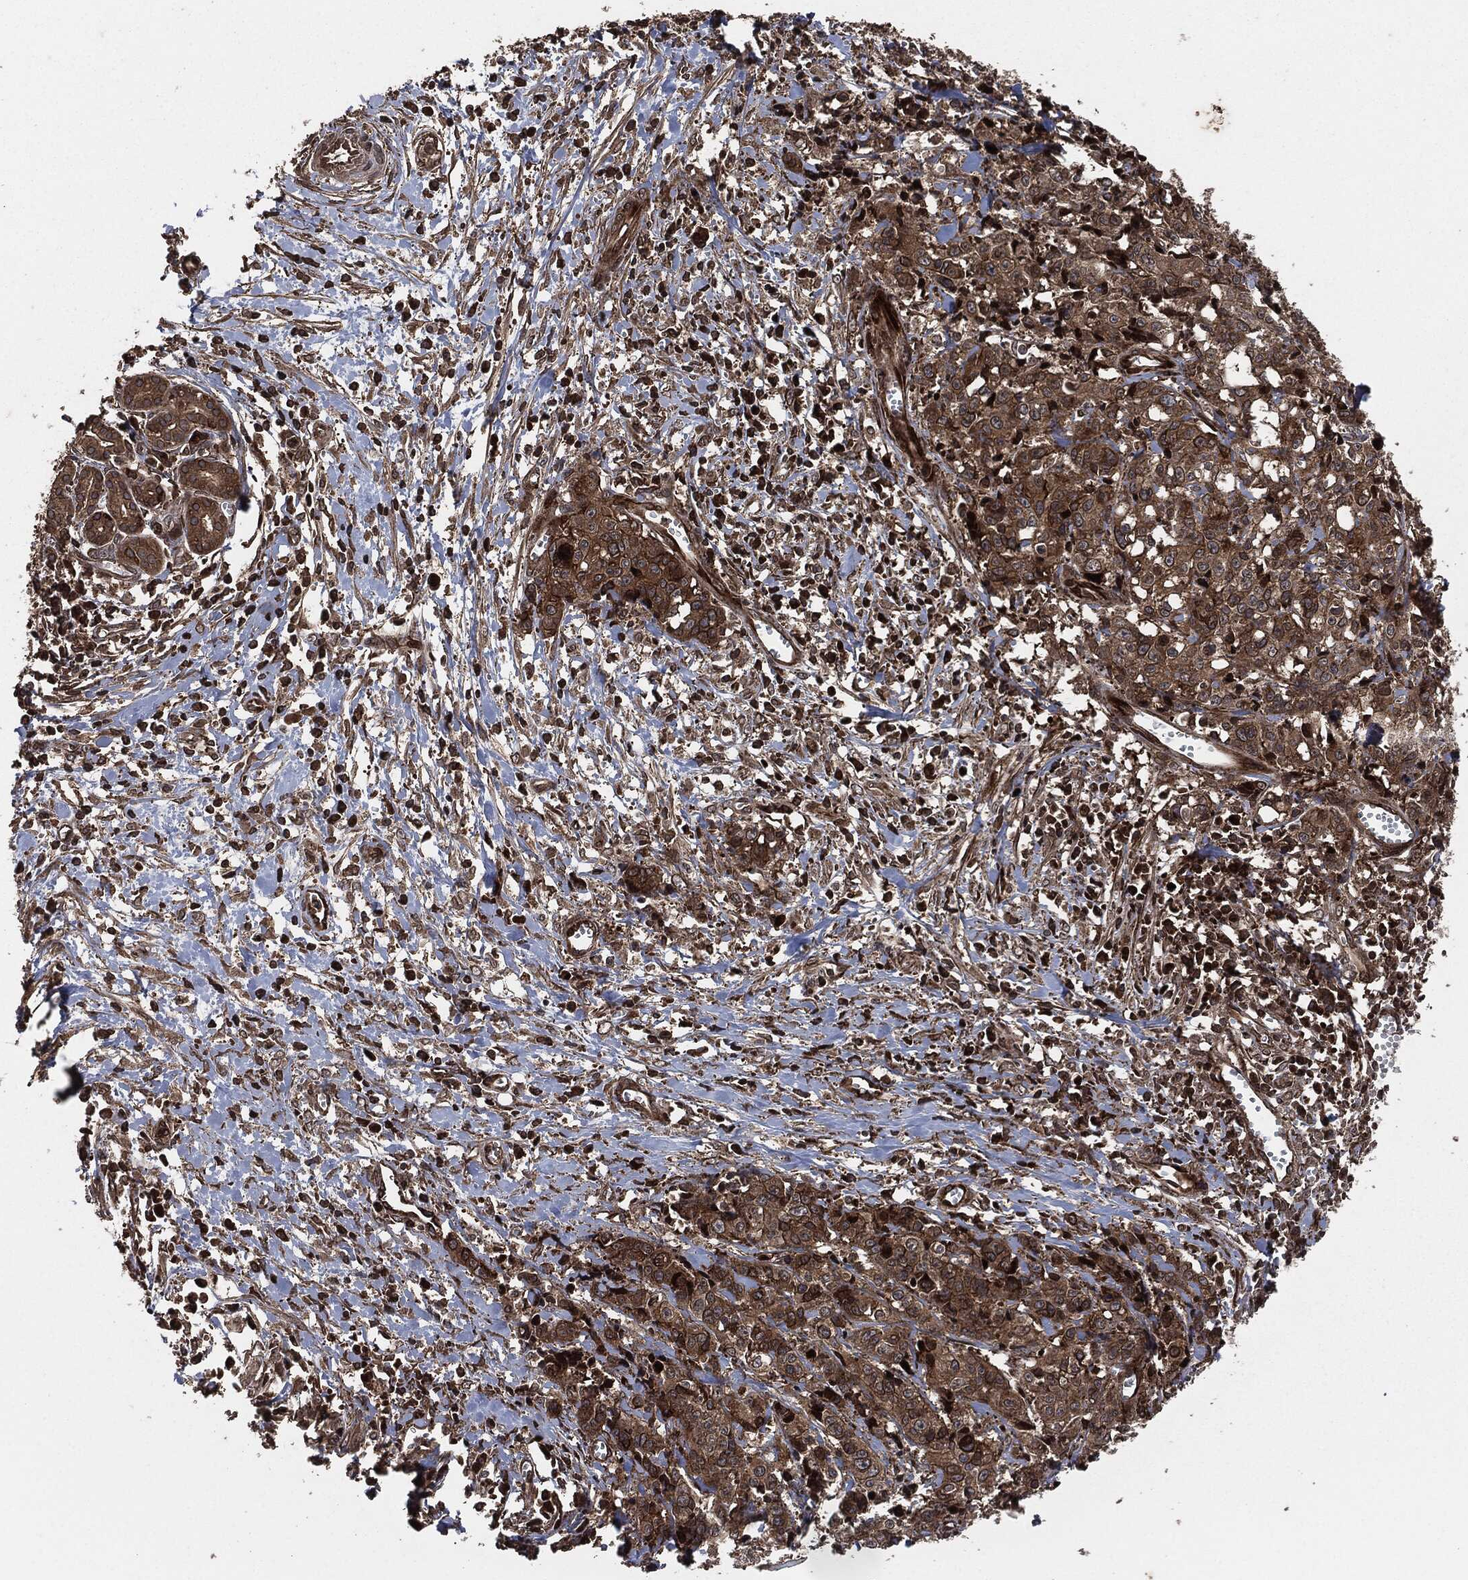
{"staining": {"intensity": "moderate", "quantity": ">75%", "location": "cytoplasmic/membranous"}, "tissue": "pancreatic cancer", "cell_type": "Tumor cells", "image_type": "cancer", "snomed": [{"axis": "morphology", "description": "Adenocarcinoma, NOS"}, {"axis": "topography", "description": "Pancreas"}], "caption": "Protein expression analysis of pancreatic cancer (adenocarcinoma) demonstrates moderate cytoplasmic/membranous staining in approximately >75% of tumor cells.", "gene": "IFIT1", "patient": {"sex": "male", "age": 64}}